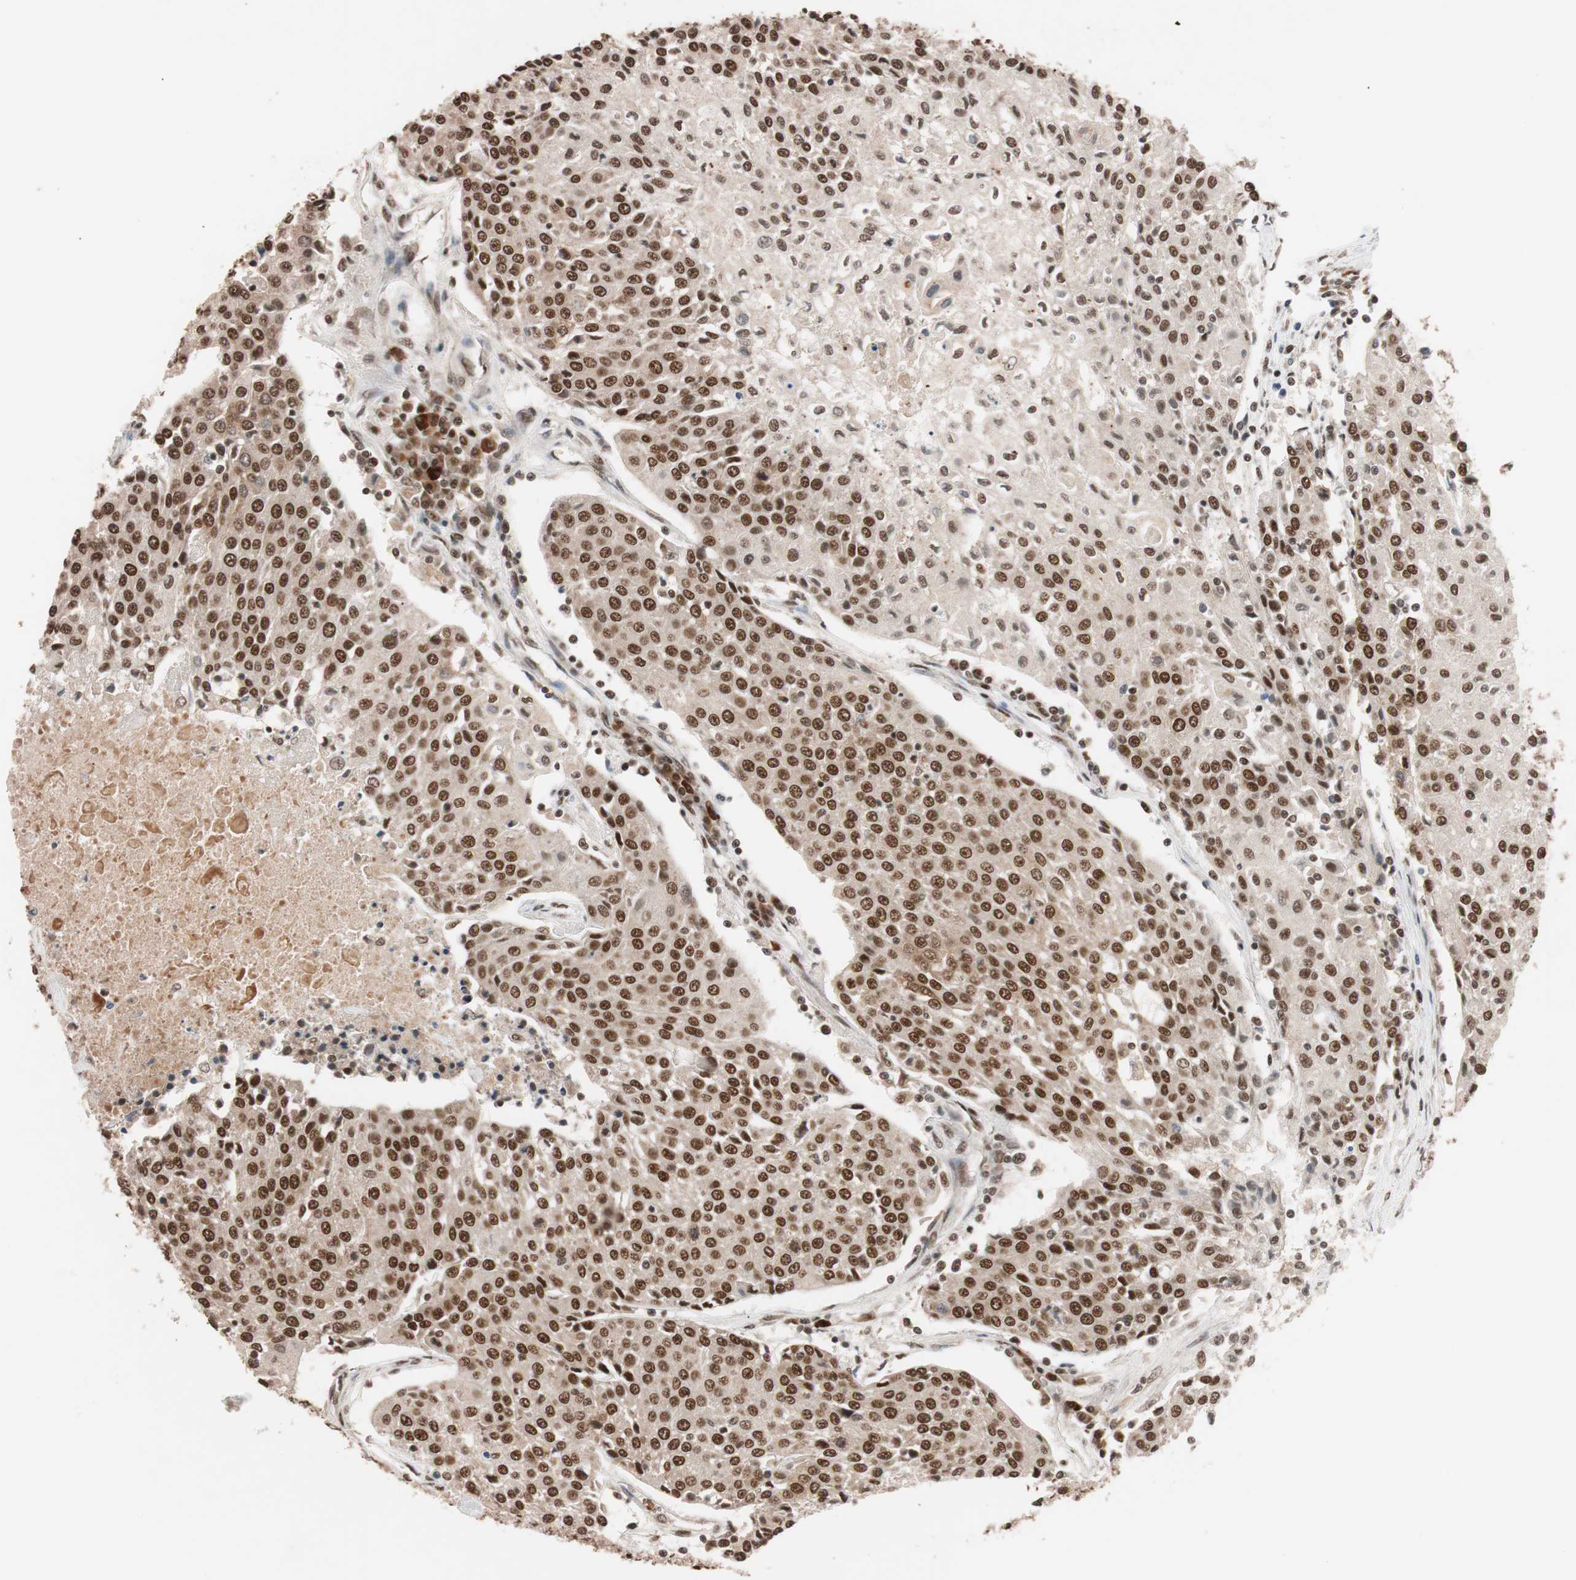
{"staining": {"intensity": "strong", "quantity": ">75%", "location": "nuclear"}, "tissue": "urothelial cancer", "cell_type": "Tumor cells", "image_type": "cancer", "snomed": [{"axis": "morphology", "description": "Urothelial carcinoma, High grade"}, {"axis": "topography", "description": "Urinary bladder"}], "caption": "Approximately >75% of tumor cells in urothelial carcinoma (high-grade) show strong nuclear protein positivity as visualized by brown immunohistochemical staining.", "gene": "CHAMP1", "patient": {"sex": "female", "age": 85}}